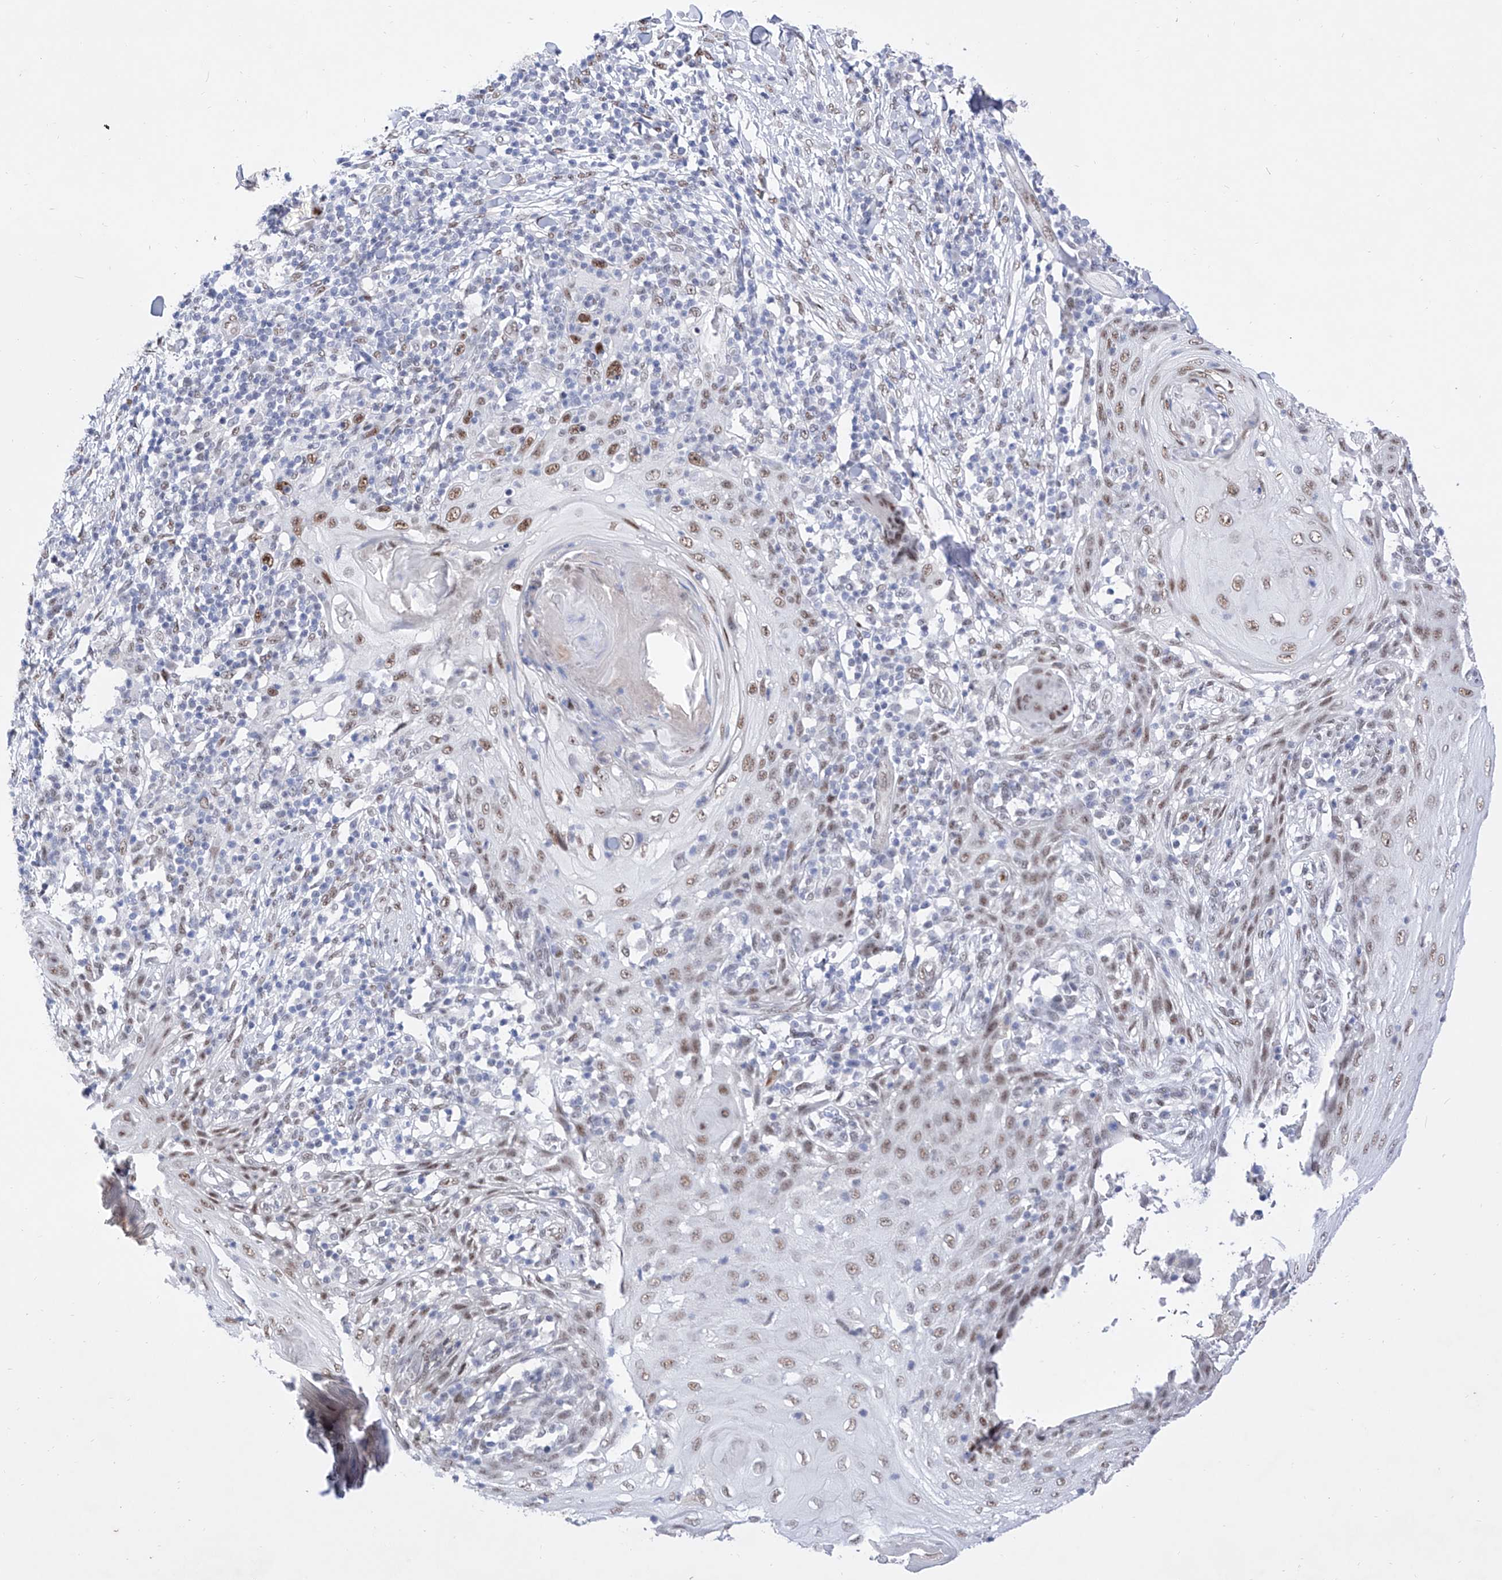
{"staining": {"intensity": "moderate", "quantity": ">75%", "location": "nuclear"}, "tissue": "skin cancer", "cell_type": "Tumor cells", "image_type": "cancer", "snomed": [{"axis": "morphology", "description": "Squamous cell carcinoma, NOS"}, {"axis": "topography", "description": "Skin"}], "caption": "Approximately >75% of tumor cells in skin cancer (squamous cell carcinoma) show moderate nuclear protein staining as visualized by brown immunohistochemical staining.", "gene": "ATN1", "patient": {"sex": "female", "age": 88}}